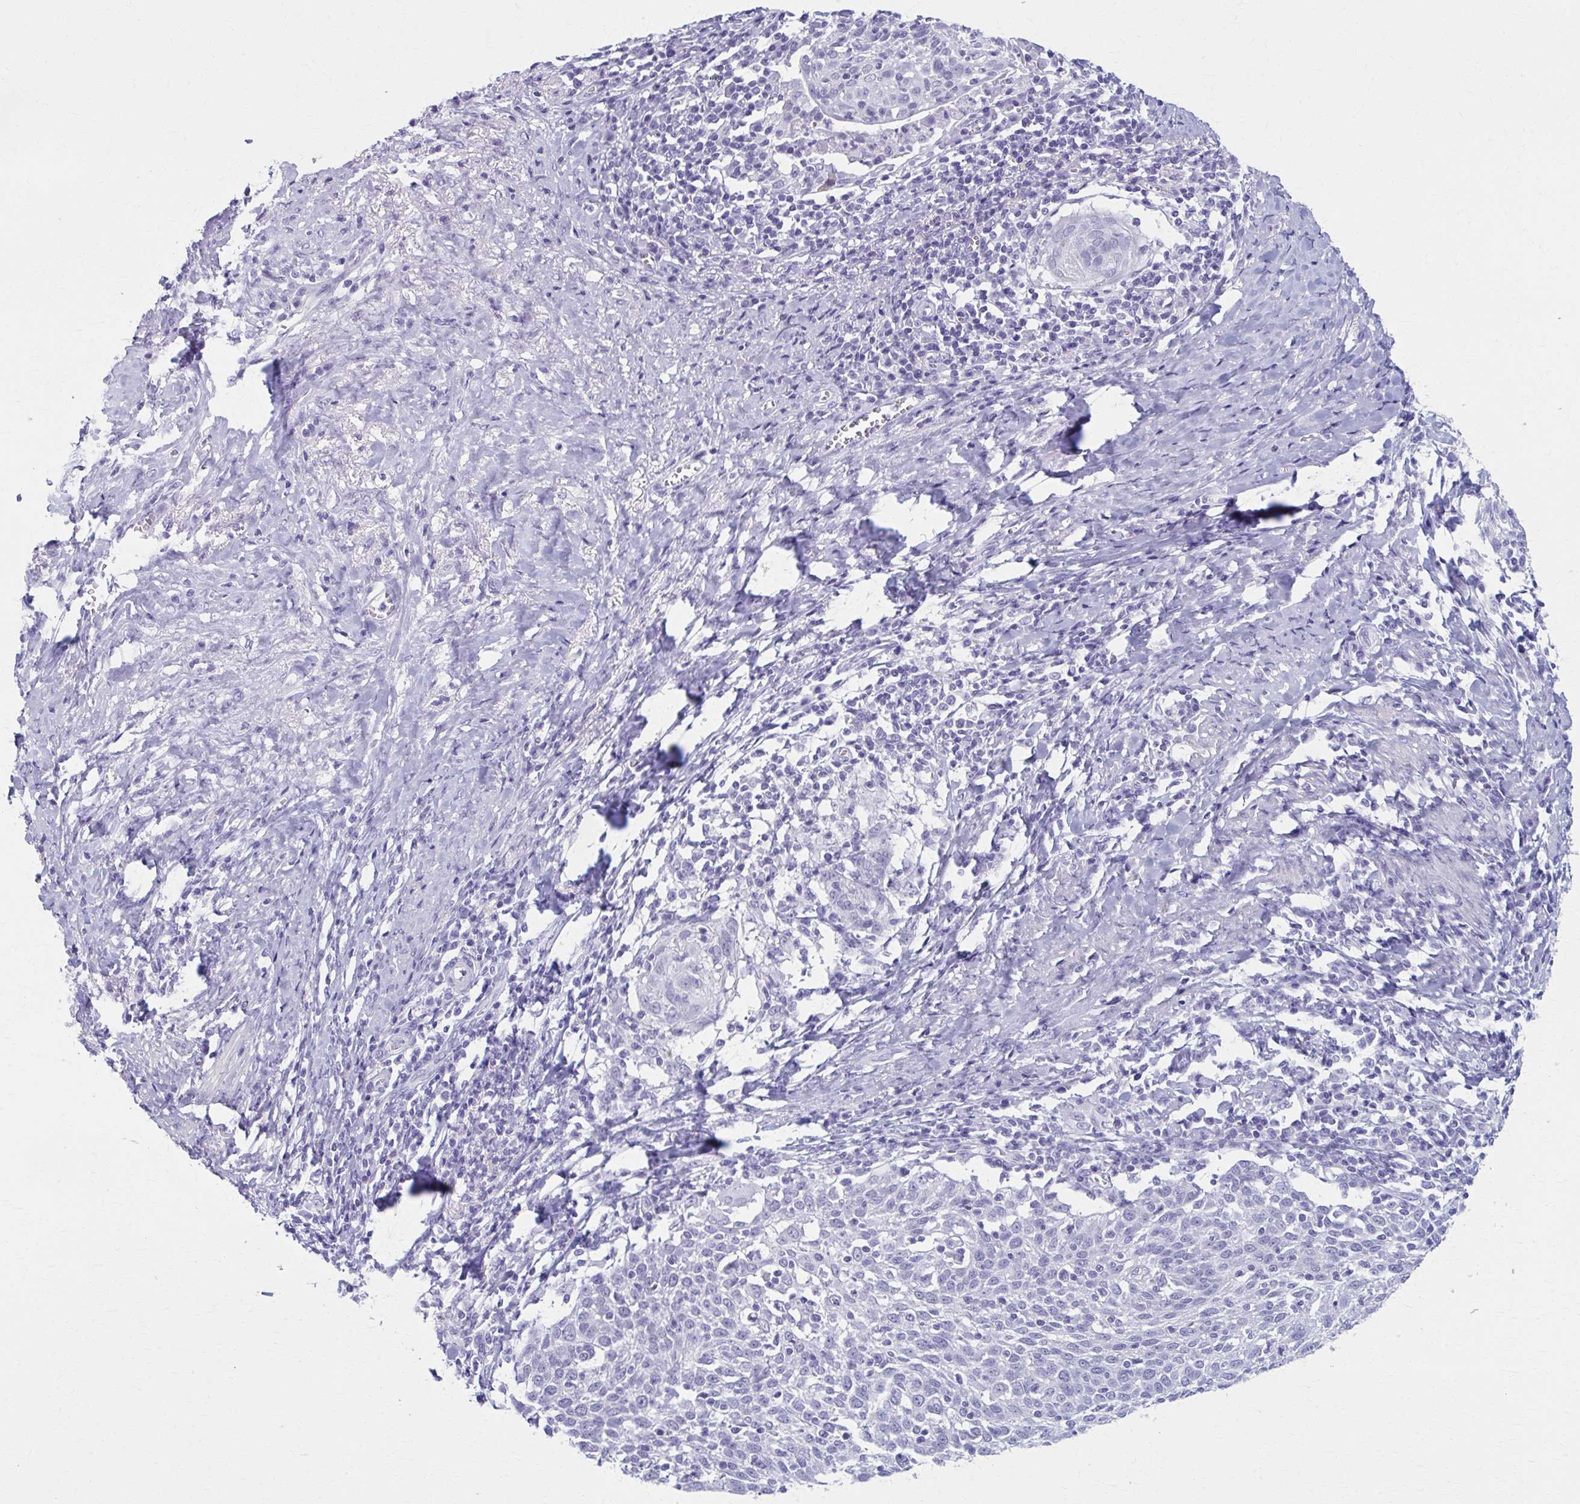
{"staining": {"intensity": "negative", "quantity": "none", "location": "none"}, "tissue": "cervical cancer", "cell_type": "Tumor cells", "image_type": "cancer", "snomed": [{"axis": "morphology", "description": "Squamous cell carcinoma, NOS"}, {"axis": "topography", "description": "Cervix"}], "caption": "A high-resolution photomicrograph shows IHC staining of cervical squamous cell carcinoma, which exhibits no significant staining in tumor cells. Nuclei are stained in blue.", "gene": "MPLKIP", "patient": {"sex": "female", "age": 52}}